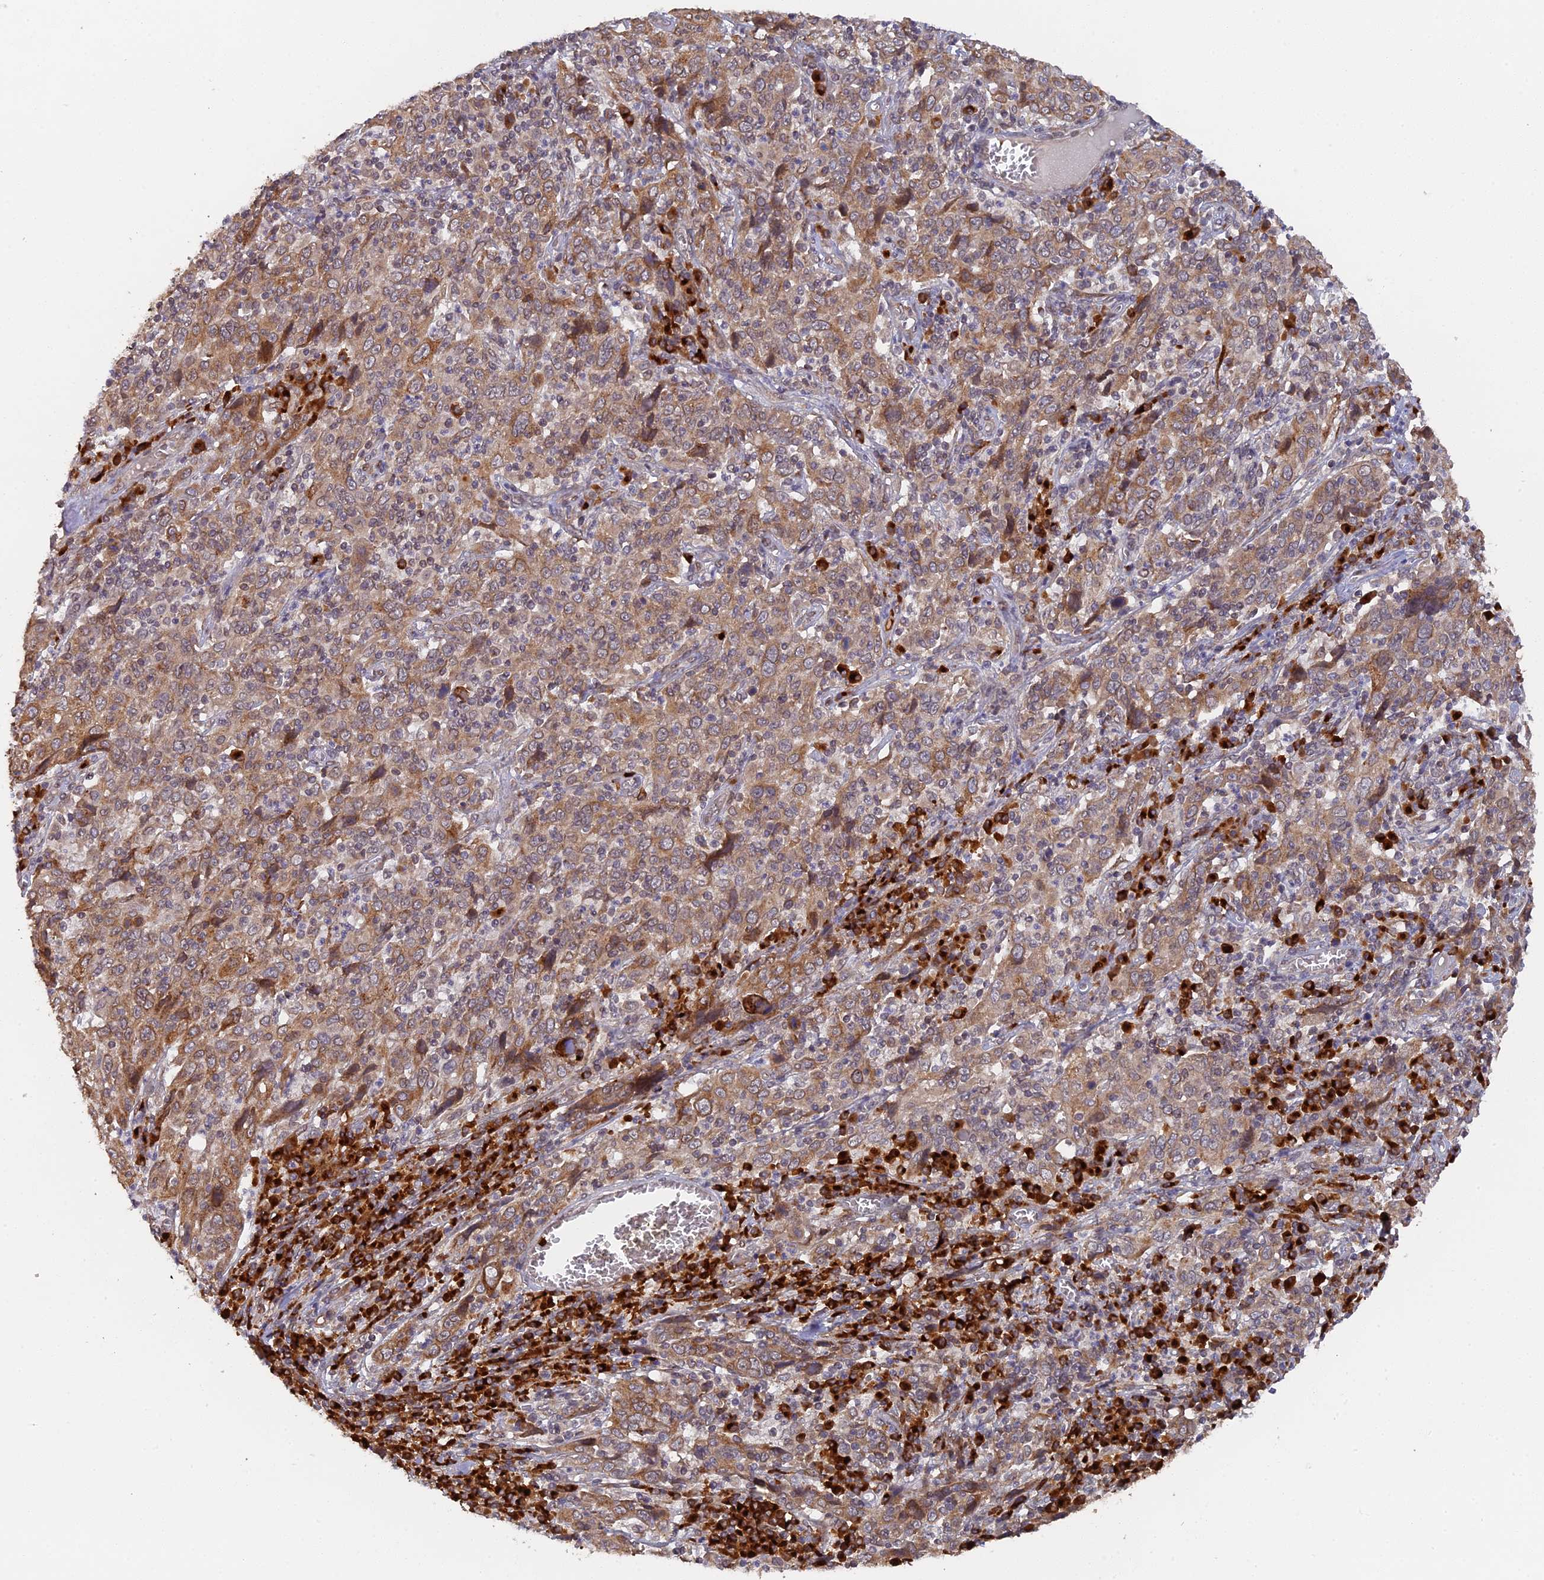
{"staining": {"intensity": "moderate", "quantity": "25%-75%", "location": "cytoplasmic/membranous,nuclear"}, "tissue": "cervical cancer", "cell_type": "Tumor cells", "image_type": "cancer", "snomed": [{"axis": "morphology", "description": "Squamous cell carcinoma, NOS"}, {"axis": "topography", "description": "Cervix"}], "caption": "A micrograph of squamous cell carcinoma (cervical) stained for a protein reveals moderate cytoplasmic/membranous and nuclear brown staining in tumor cells.", "gene": "SNX17", "patient": {"sex": "female", "age": 46}}